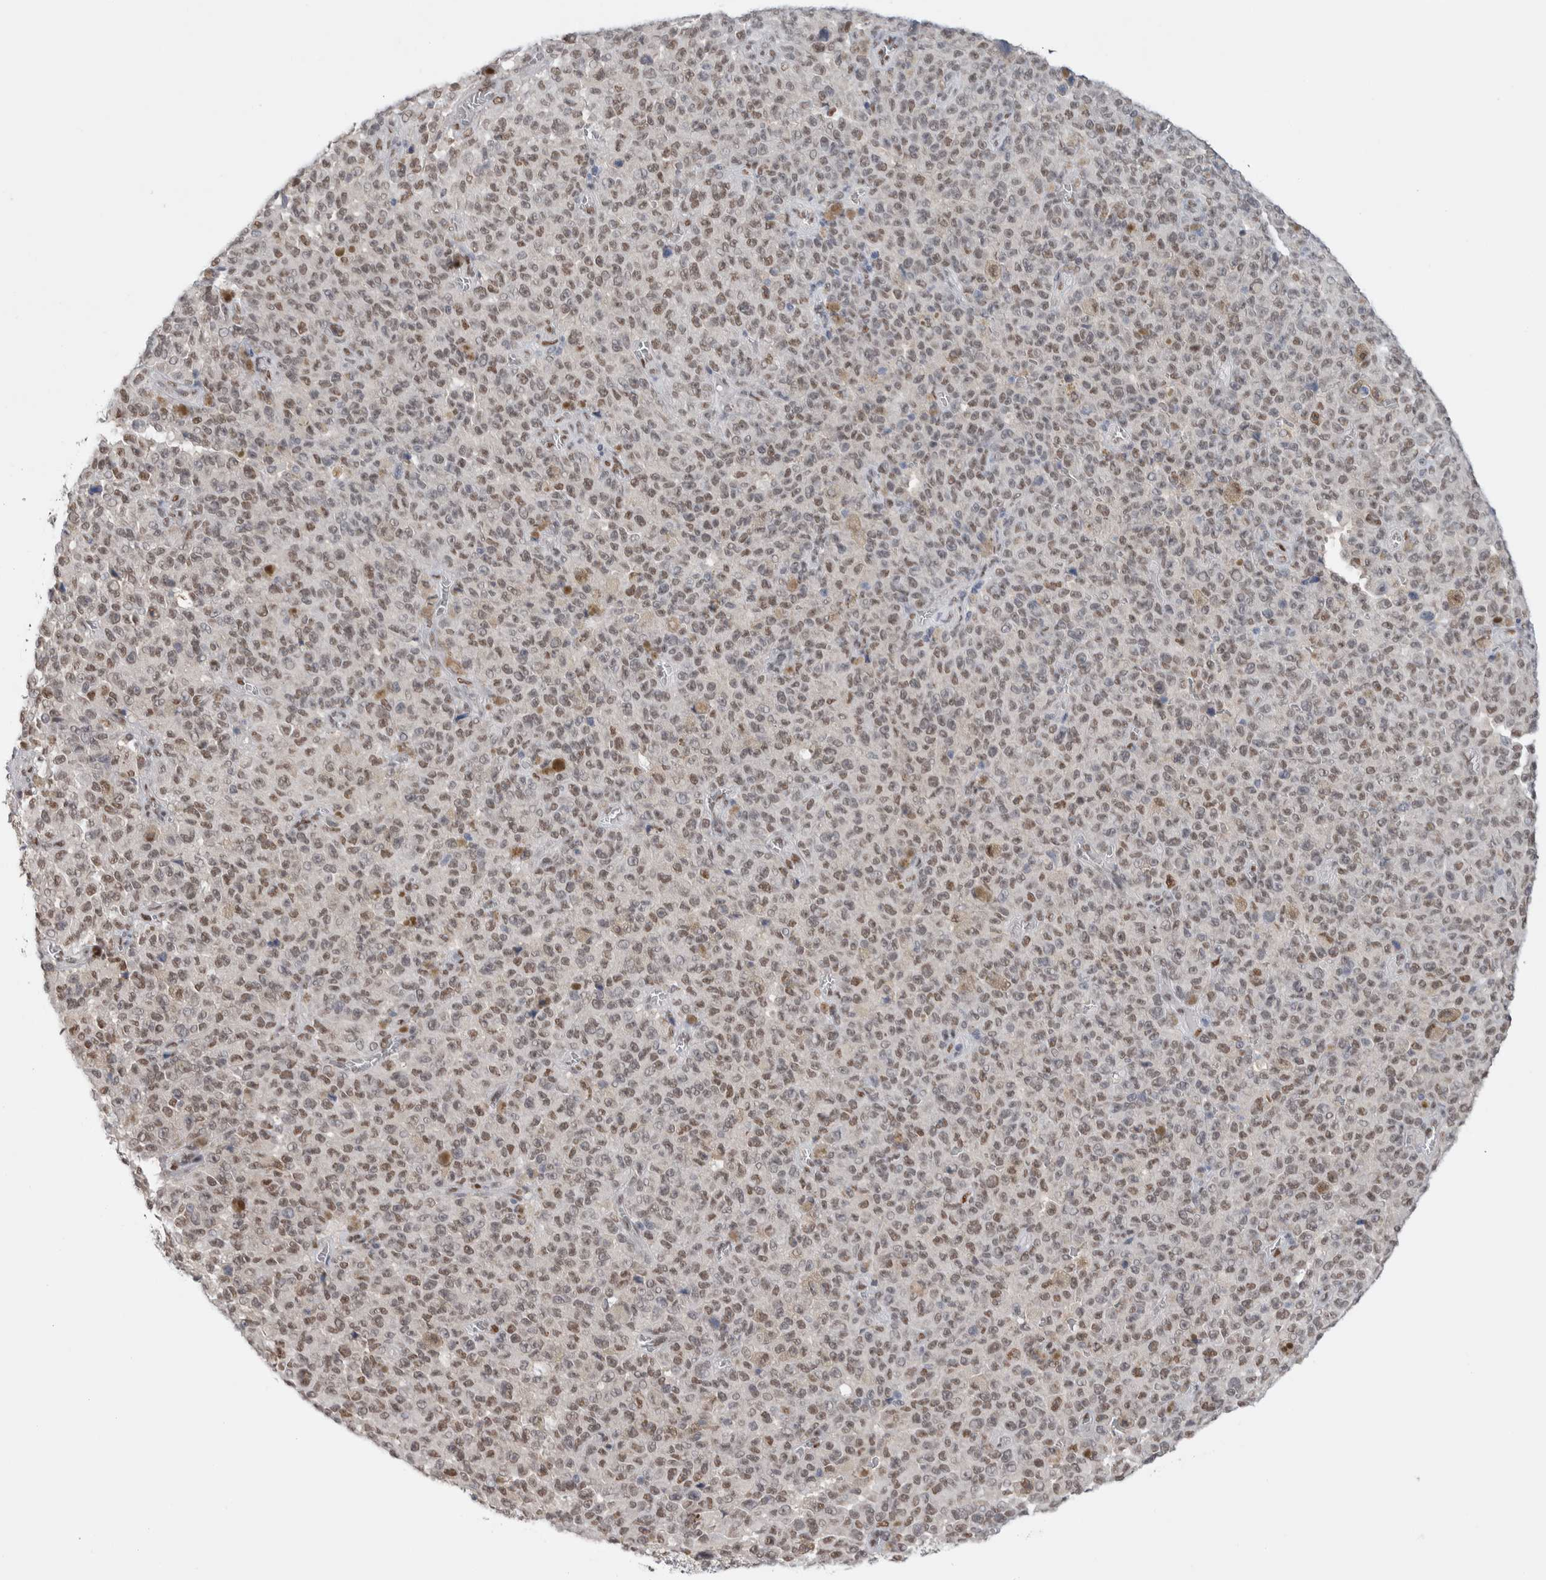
{"staining": {"intensity": "weak", "quantity": ">75%", "location": "nuclear"}, "tissue": "melanoma", "cell_type": "Tumor cells", "image_type": "cancer", "snomed": [{"axis": "morphology", "description": "Malignant melanoma, NOS"}, {"axis": "topography", "description": "Skin"}], "caption": "Tumor cells show low levels of weak nuclear expression in approximately >75% of cells in melanoma.", "gene": "PRMT1", "patient": {"sex": "female", "age": 82}}